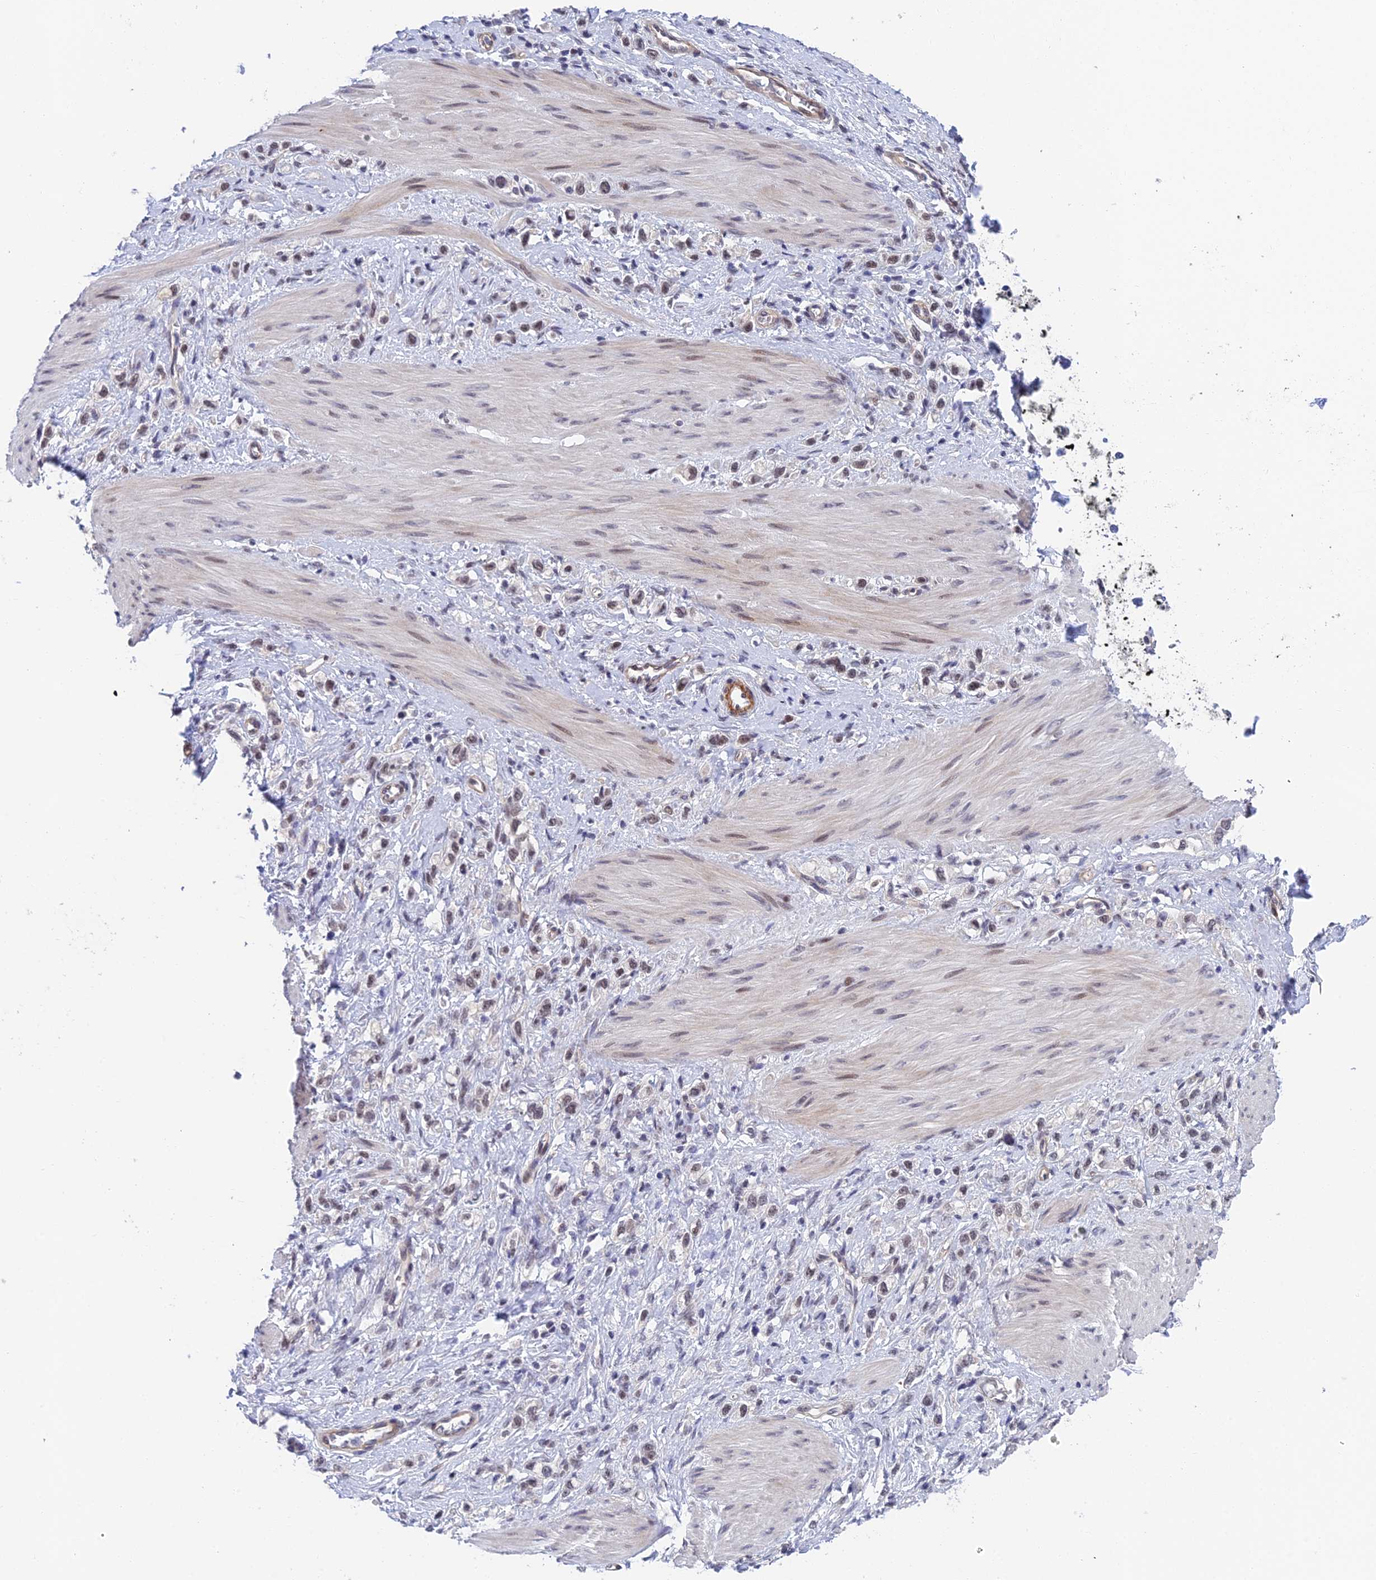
{"staining": {"intensity": "weak", "quantity": ">75%", "location": "nuclear"}, "tissue": "stomach cancer", "cell_type": "Tumor cells", "image_type": "cancer", "snomed": [{"axis": "morphology", "description": "Adenocarcinoma, NOS"}, {"axis": "topography", "description": "Stomach"}], "caption": "Adenocarcinoma (stomach) tissue displays weak nuclear expression in about >75% of tumor cells", "gene": "NSMCE1", "patient": {"sex": "female", "age": 65}}